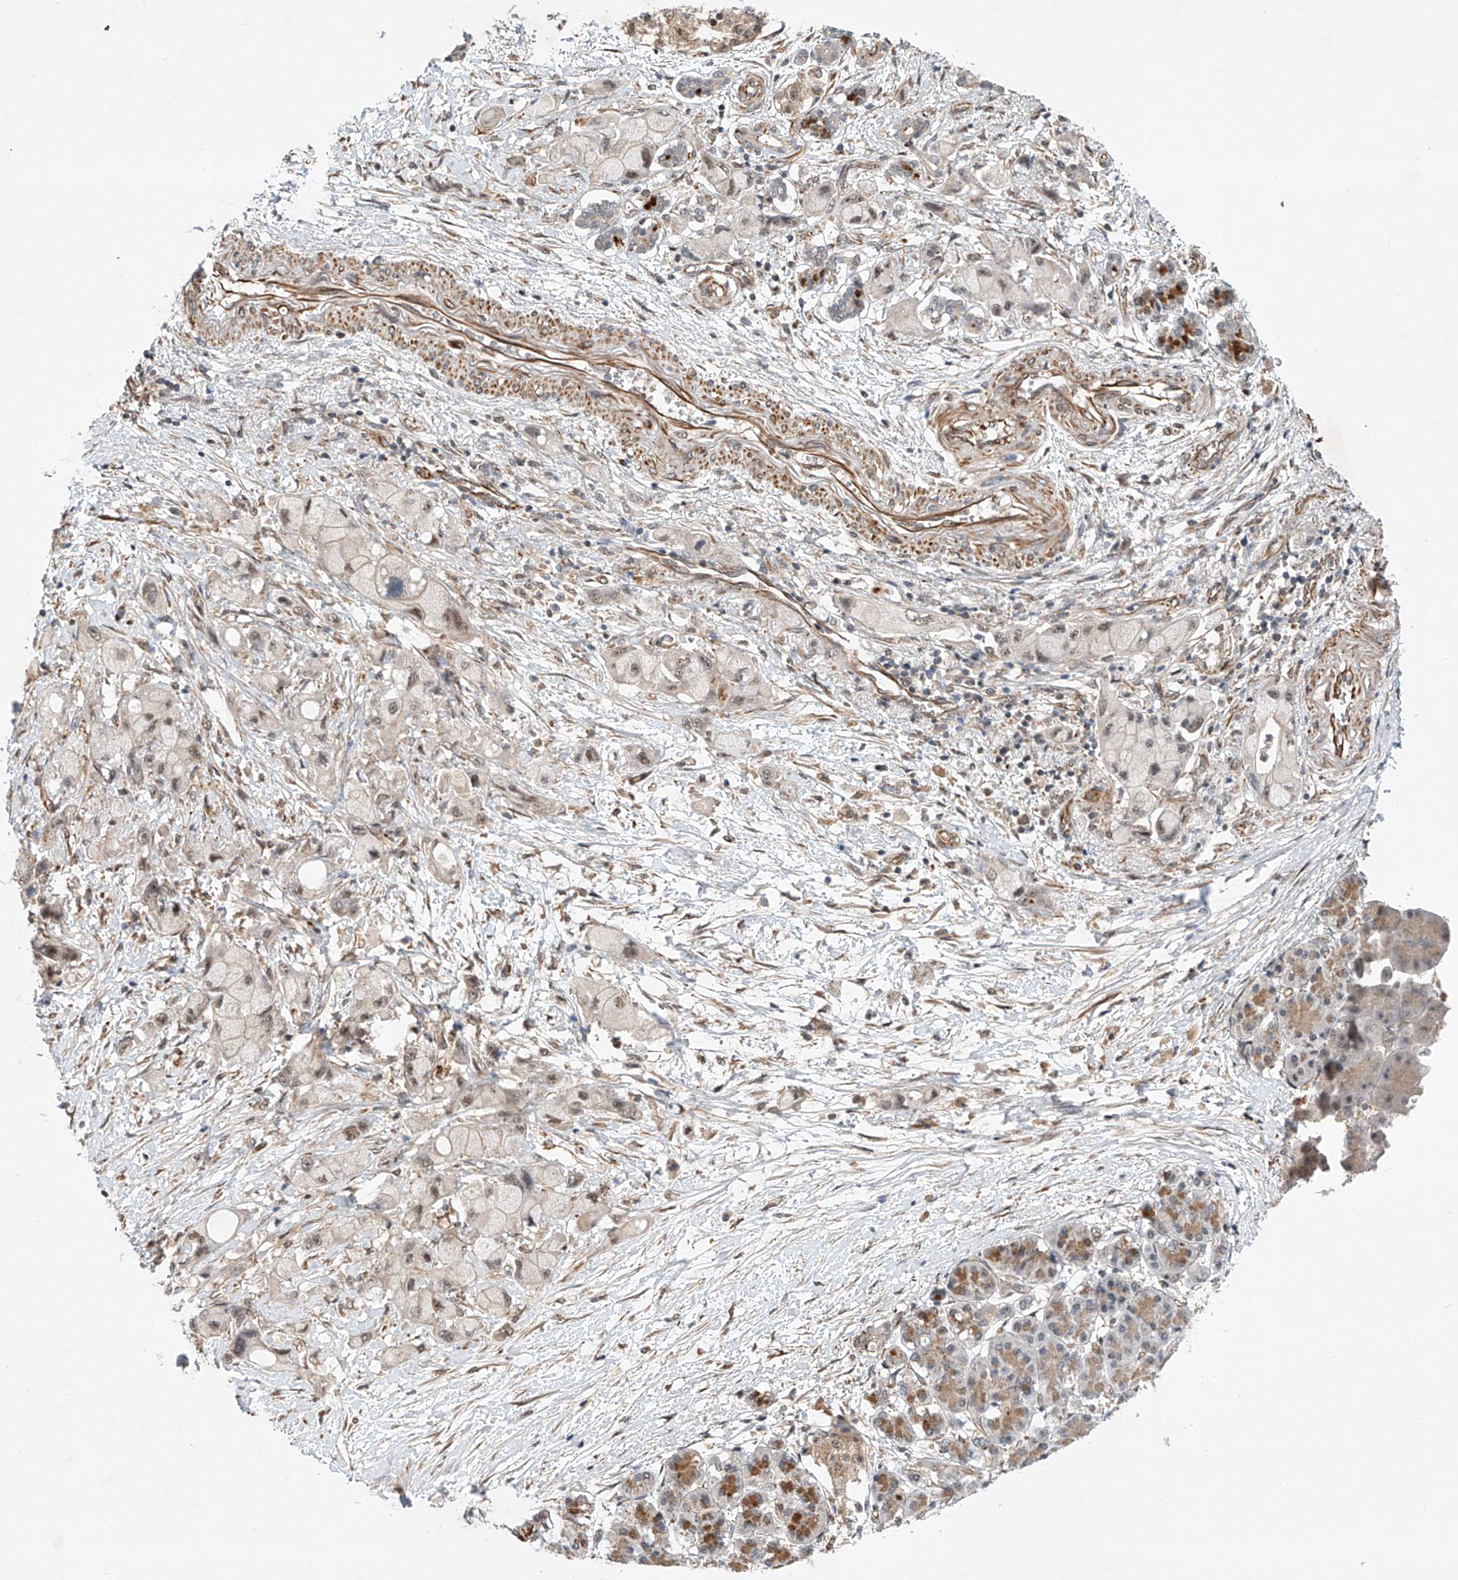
{"staining": {"intensity": "weak", "quantity": "25%-75%", "location": "nuclear"}, "tissue": "pancreatic cancer", "cell_type": "Tumor cells", "image_type": "cancer", "snomed": [{"axis": "morphology", "description": "Normal tissue, NOS"}, {"axis": "morphology", "description": "Adenocarcinoma, NOS"}, {"axis": "topography", "description": "Pancreas"}], "caption": "Protein staining displays weak nuclear expression in about 25%-75% of tumor cells in pancreatic adenocarcinoma.", "gene": "AMD1", "patient": {"sex": "female", "age": 68}}